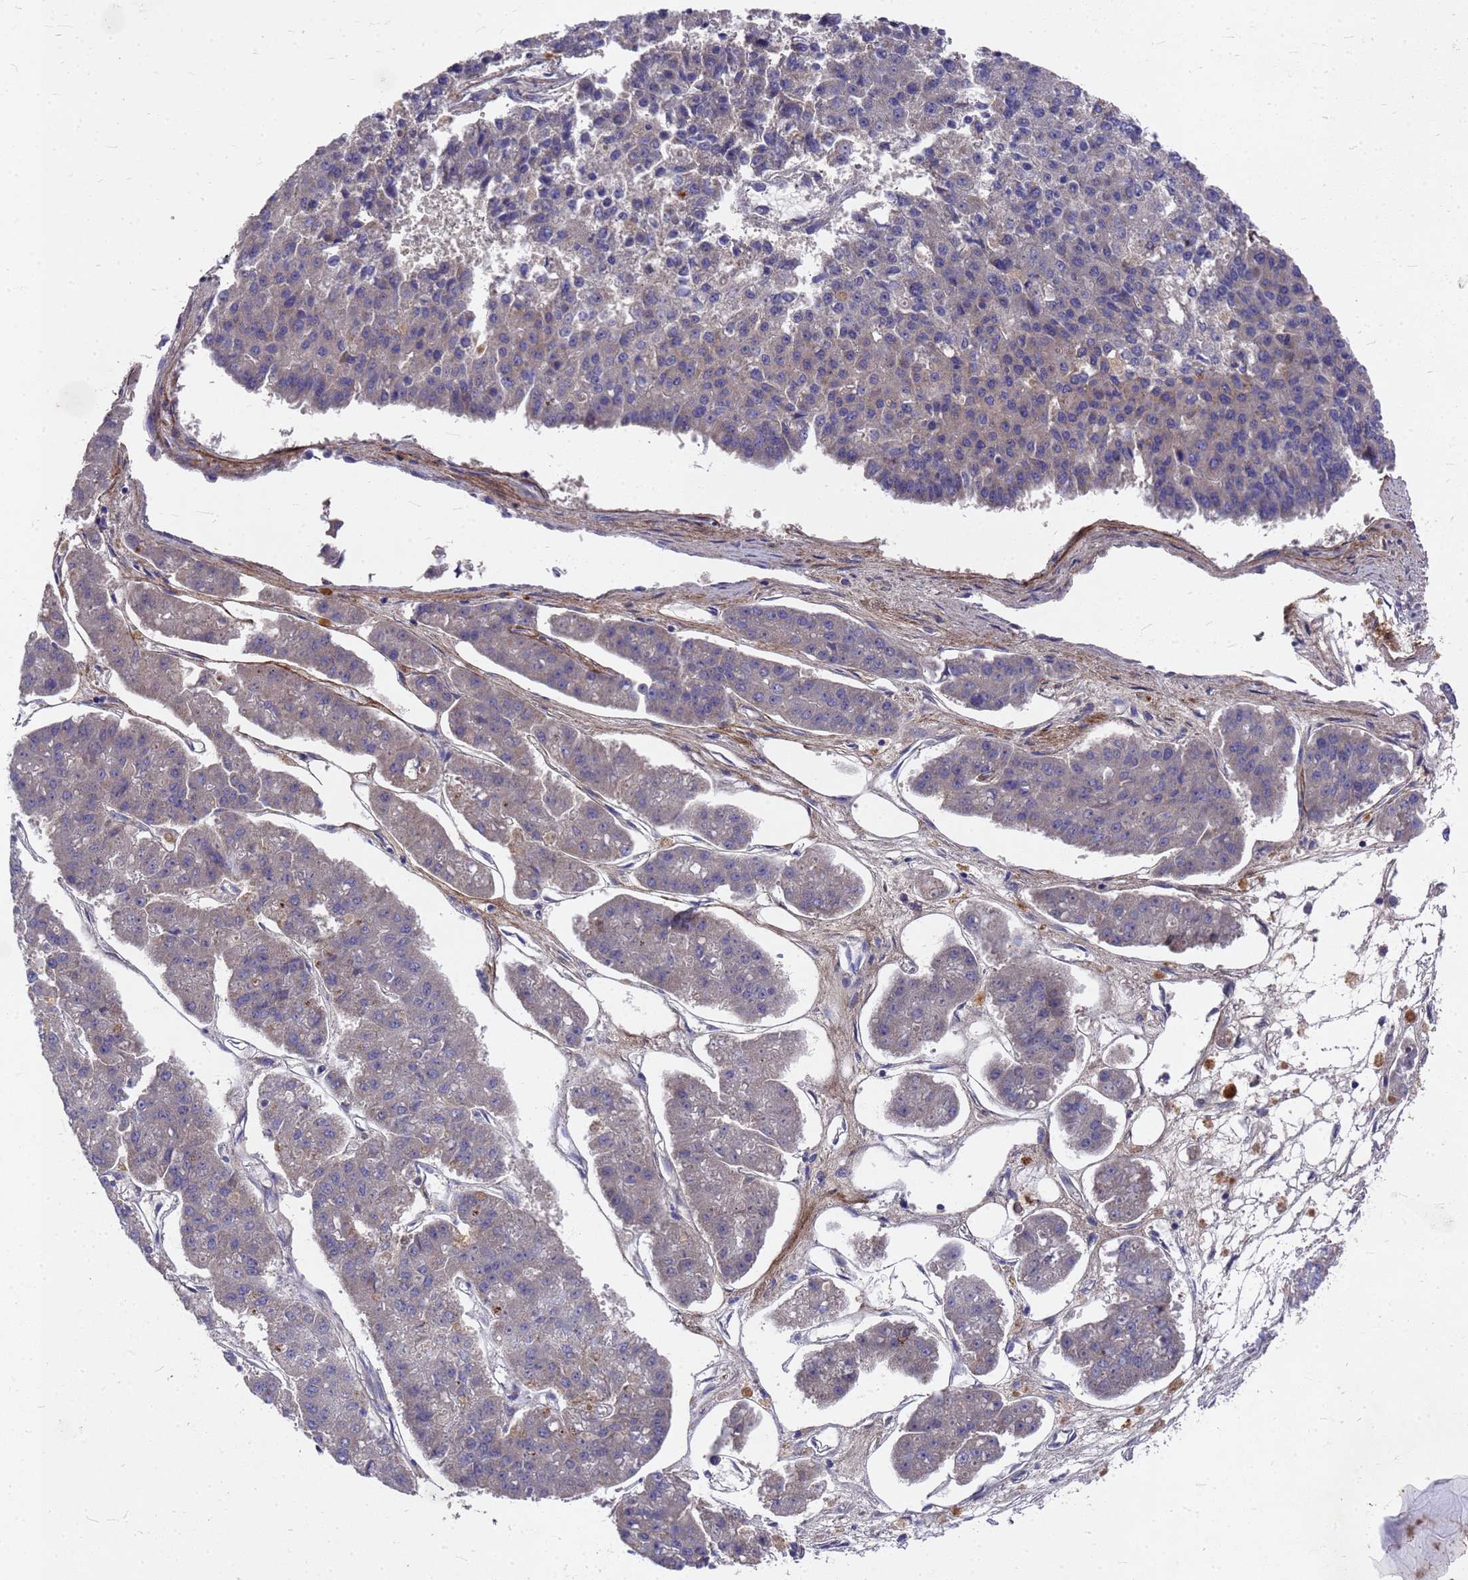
{"staining": {"intensity": "weak", "quantity": "<25%", "location": "cytoplasmic/membranous"}, "tissue": "pancreatic cancer", "cell_type": "Tumor cells", "image_type": "cancer", "snomed": [{"axis": "morphology", "description": "Adenocarcinoma, NOS"}, {"axis": "topography", "description": "Pancreas"}], "caption": "This is an IHC histopathology image of pancreatic cancer (adenocarcinoma). There is no positivity in tumor cells.", "gene": "ZNF717", "patient": {"sex": "male", "age": 50}}